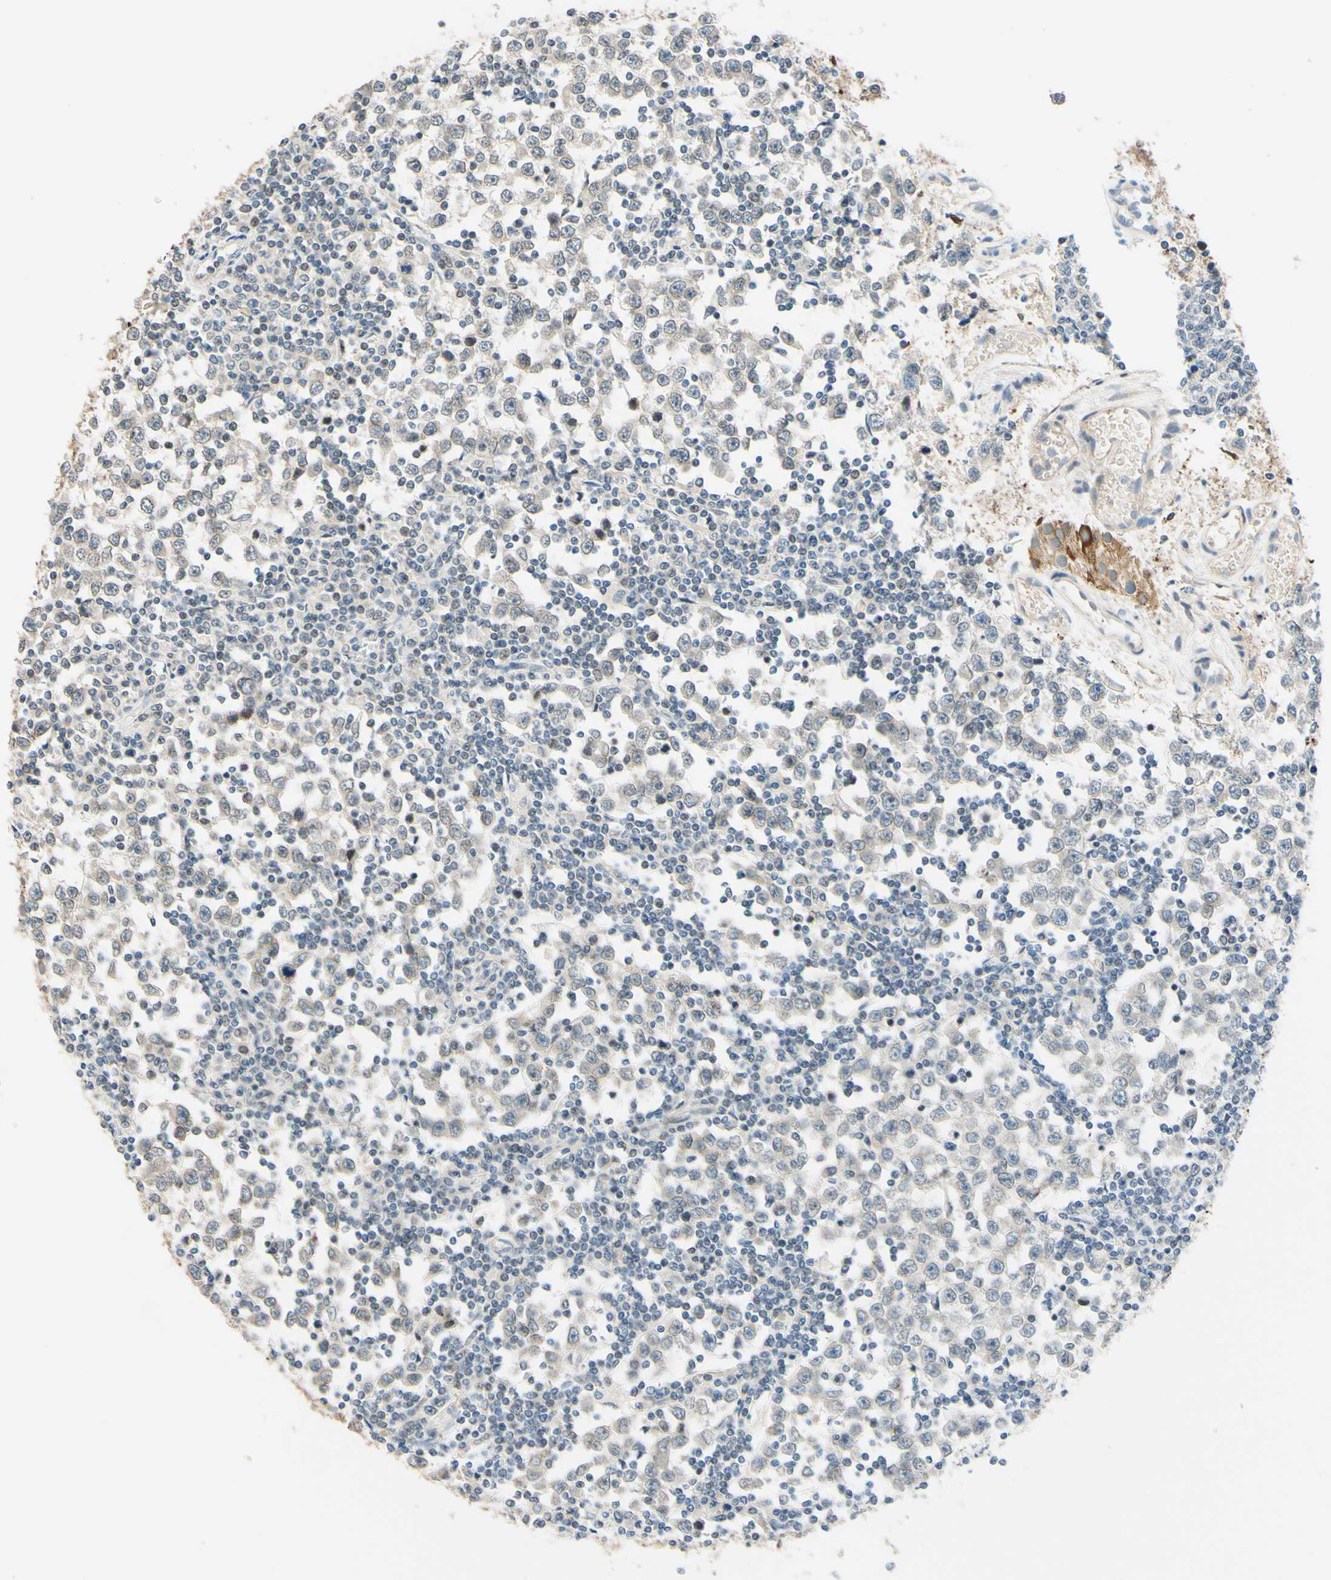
{"staining": {"intensity": "negative", "quantity": "none", "location": "none"}, "tissue": "testis cancer", "cell_type": "Tumor cells", "image_type": "cancer", "snomed": [{"axis": "morphology", "description": "Seminoma, NOS"}, {"axis": "topography", "description": "Testis"}], "caption": "Tumor cells show no significant positivity in seminoma (testis).", "gene": "C2CD2L", "patient": {"sex": "male", "age": 65}}